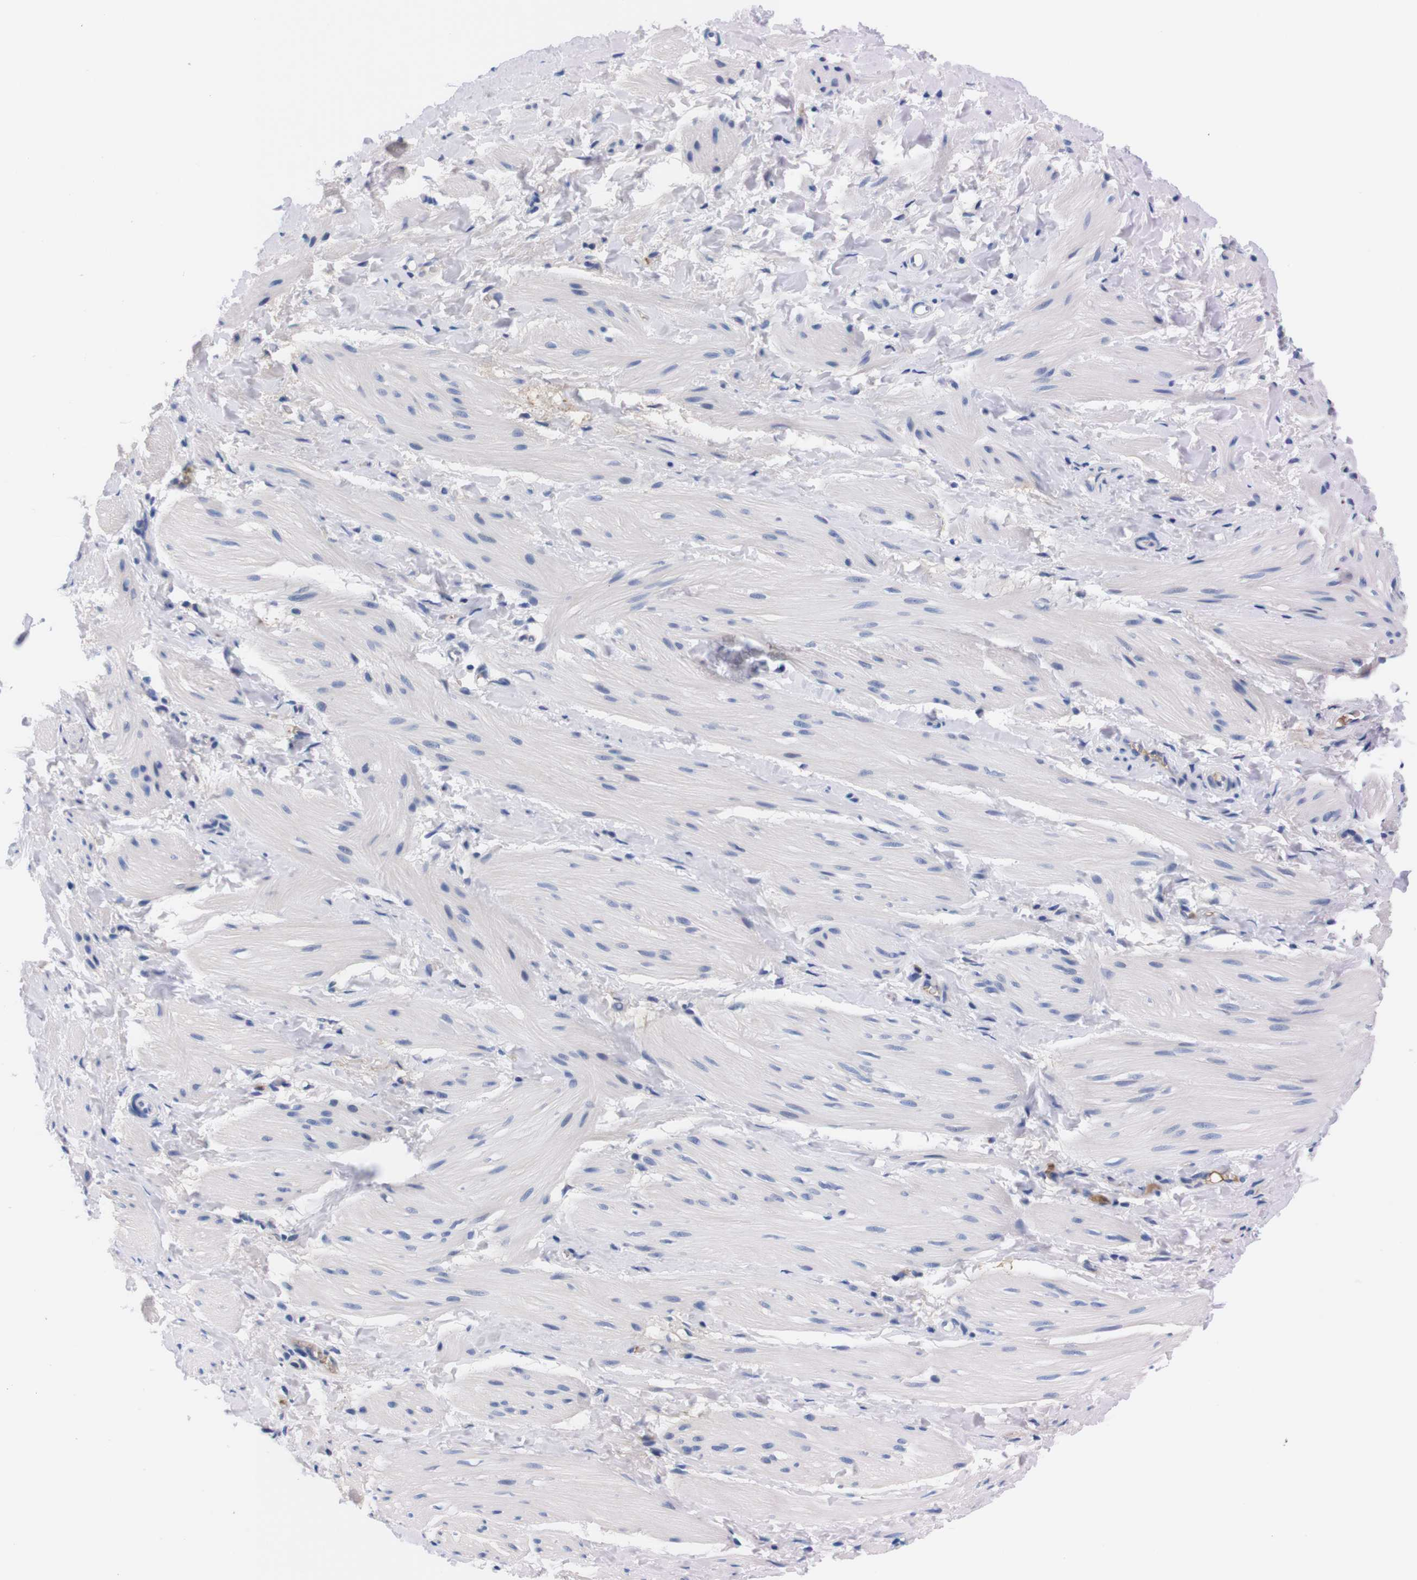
{"staining": {"intensity": "negative", "quantity": "none", "location": "none"}, "tissue": "smooth muscle", "cell_type": "Smooth muscle cells", "image_type": "normal", "snomed": [{"axis": "morphology", "description": "Normal tissue, NOS"}, {"axis": "topography", "description": "Smooth muscle"}], "caption": "IHC histopathology image of unremarkable smooth muscle: human smooth muscle stained with DAB shows no significant protein positivity in smooth muscle cells.", "gene": "FAM210A", "patient": {"sex": "male", "age": 16}}